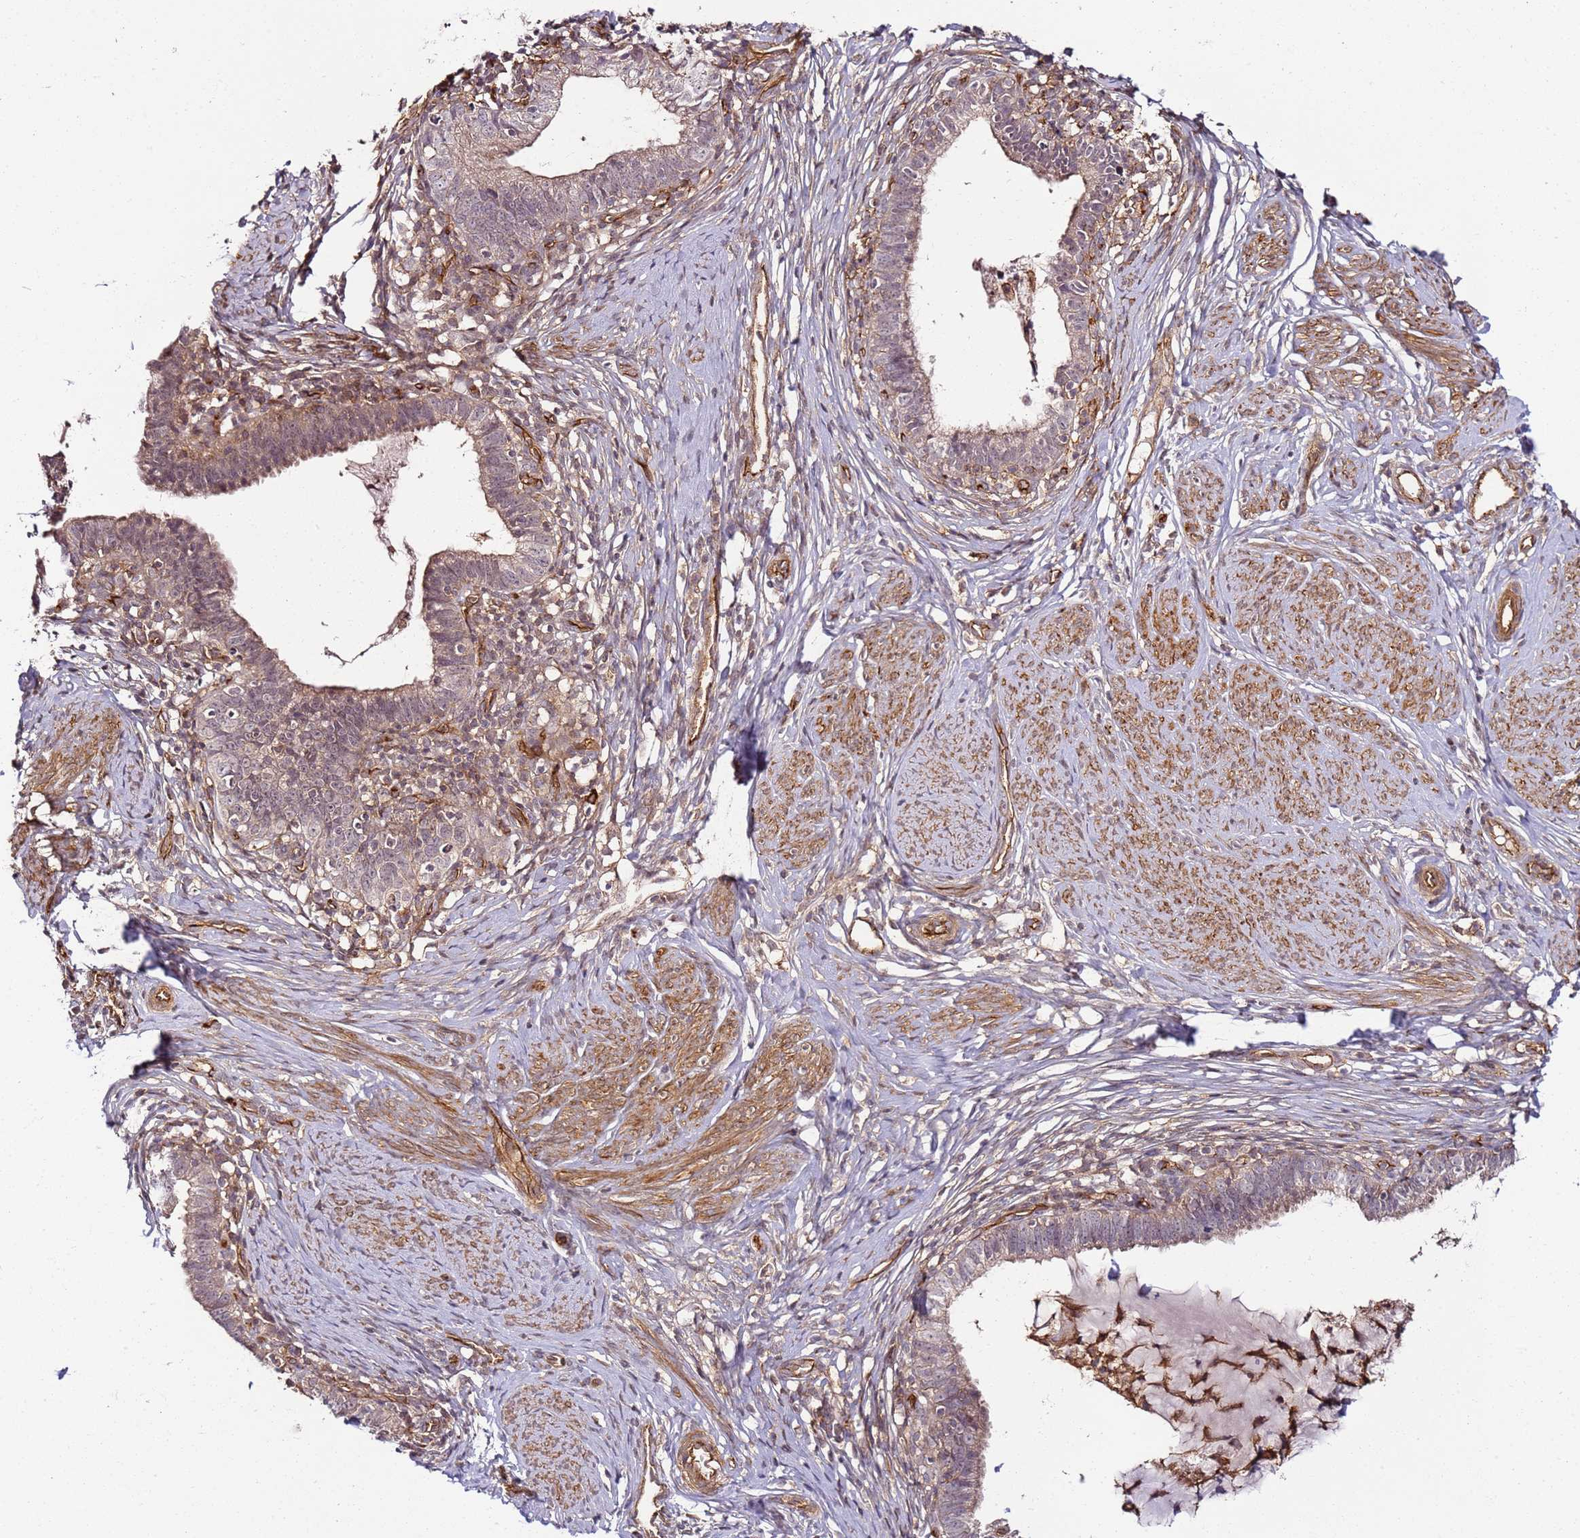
{"staining": {"intensity": "weak", "quantity": "<25%", "location": "cytoplasmic/membranous"}, "tissue": "cervical cancer", "cell_type": "Tumor cells", "image_type": "cancer", "snomed": [{"axis": "morphology", "description": "Adenocarcinoma, NOS"}, {"axis": "topography", "description": "Cervix"}], "caption": "The IHC image has no significant staining in tumor cells of adenocarcinoma (cervical) tissue.", "gene": "CCNYL1", "patient": {"sex": "female", "age": 36}}